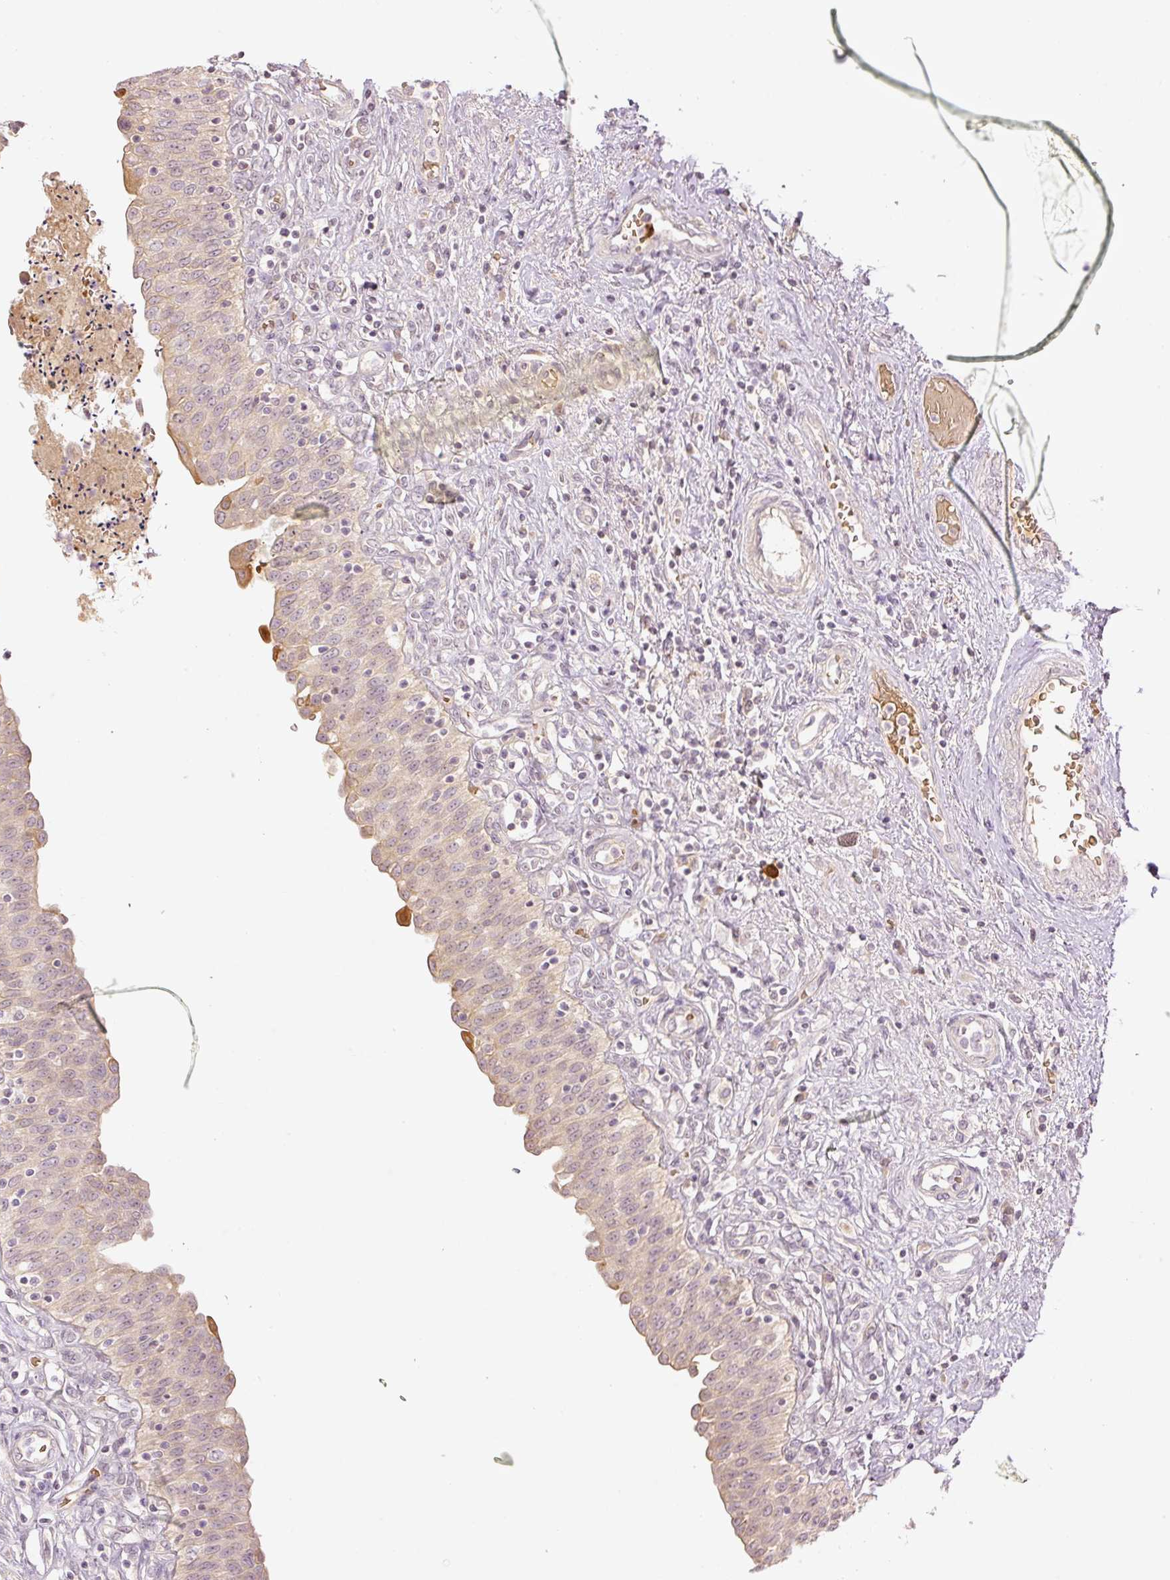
{"staining": {"intensity": "weak", "quantity": "25%-75%", "location": "cytoplasmic/membranous"}, "tissue": "urinary bladder", "cell_type": "Urothelial cells", "image_type": "normal", "snomed": [{"axis": "morphology", "description": "Normal tissue, NOS"}, {"axis": "topography", "description": "Urinary bladder"}], "caption": "Urothelial cells exhibit low levels of weak cytoplasmic/membranous positivity in about 25%-75% of cells in unremarkable human urinary bladder.", "gene": "GZMA", "patient": {"sex": "male", "age": 71}}